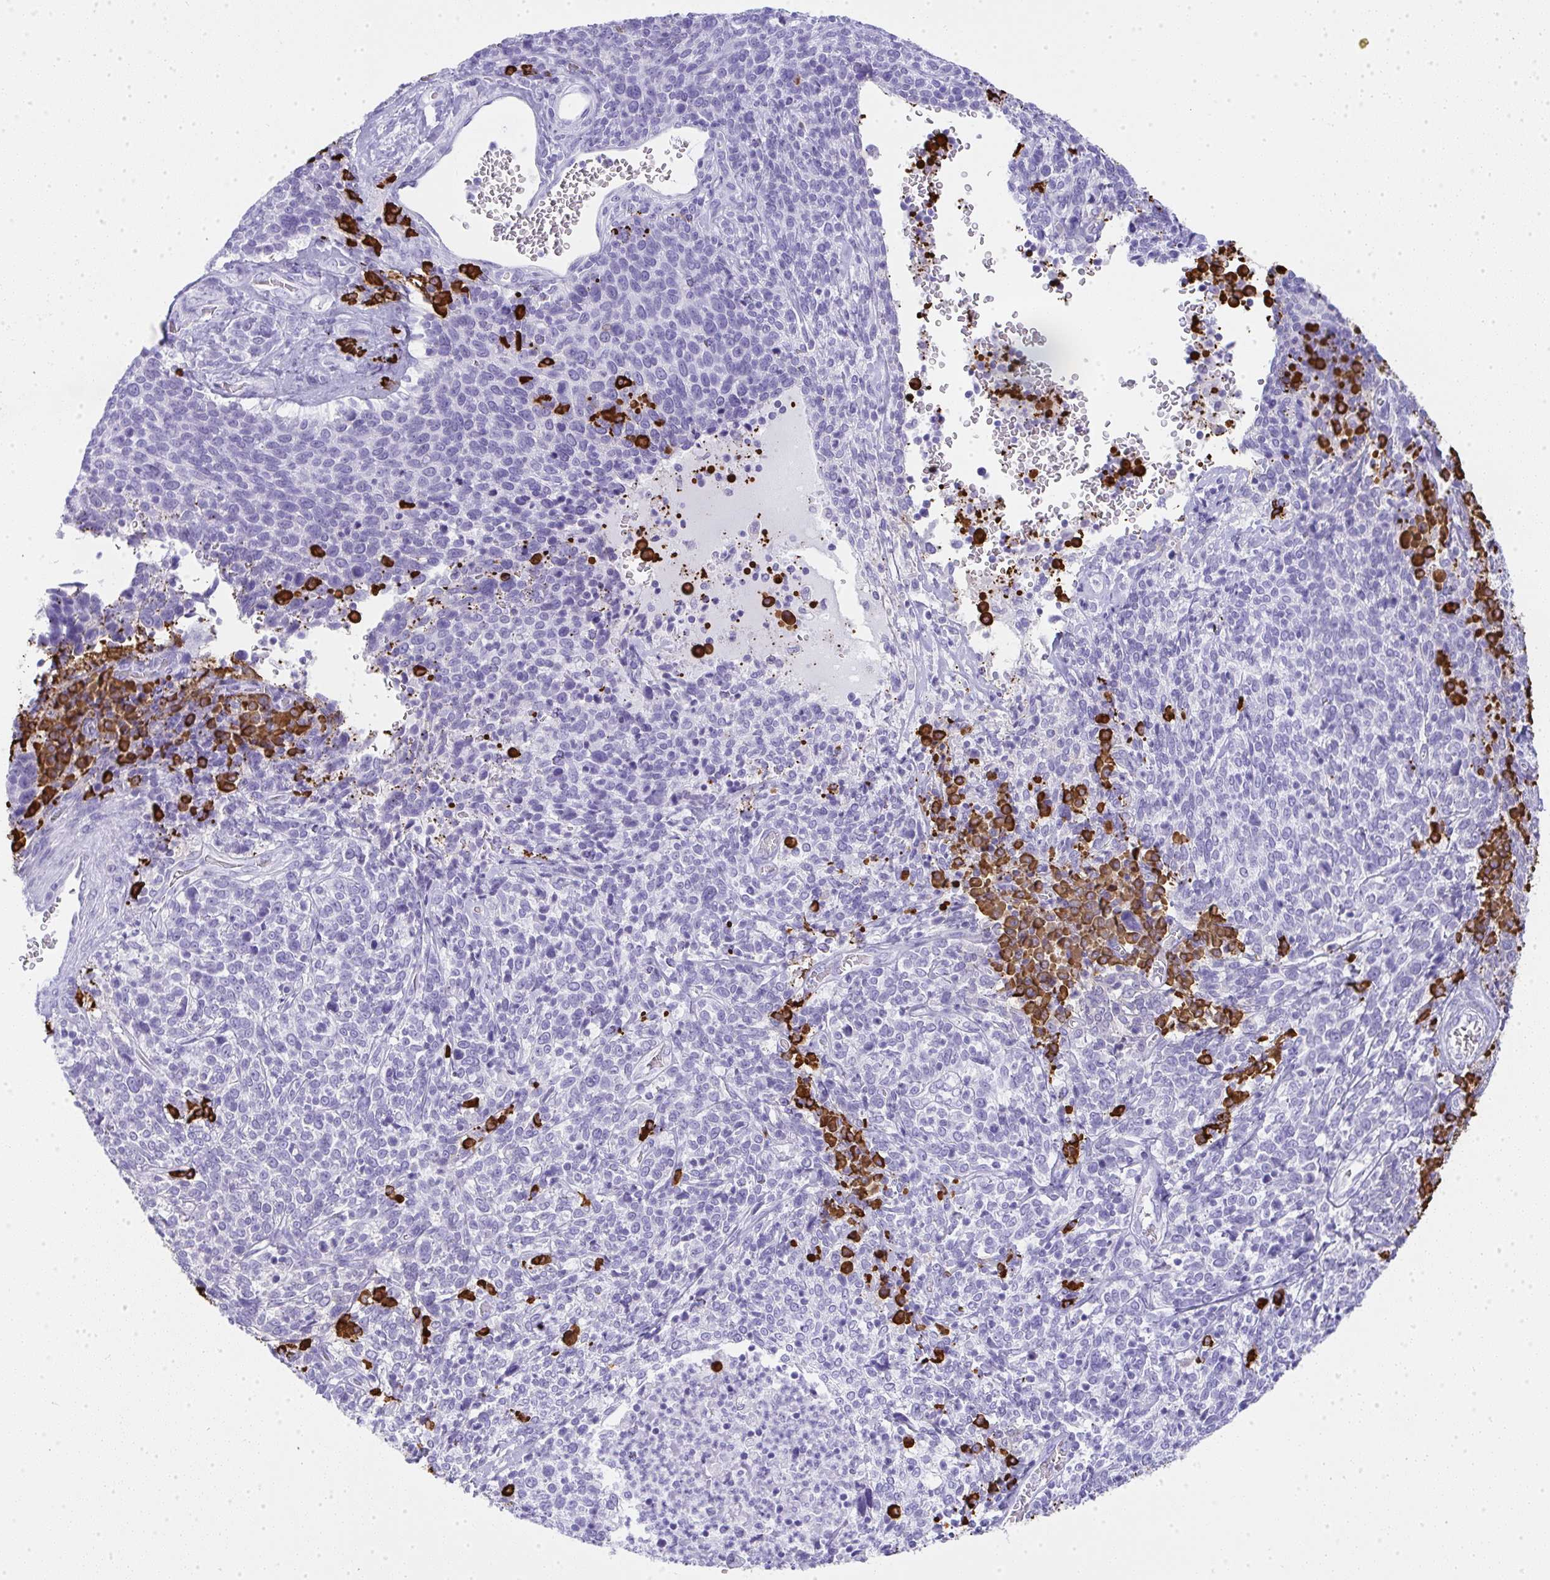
{"staining": {"intensity": "negative", "quantity": "none", "location": "none"}, "tissue": "cervical cancer", "cell_type": "Tumor cells", "image_type": "cancer", "snomed": [{"axis": "morphology", "description": "Squamous cell carcinoma, NOS"}, {"axis": "topography", "description": "Cervix"}], "caption": "This is an immunohistochemistry (IHC) micrograph of squamous cell carcinoma (cervical). There is no positivity in tumor cells.", "gene": "CDADC1", "patient": {"sex": "female", "age": 46}}